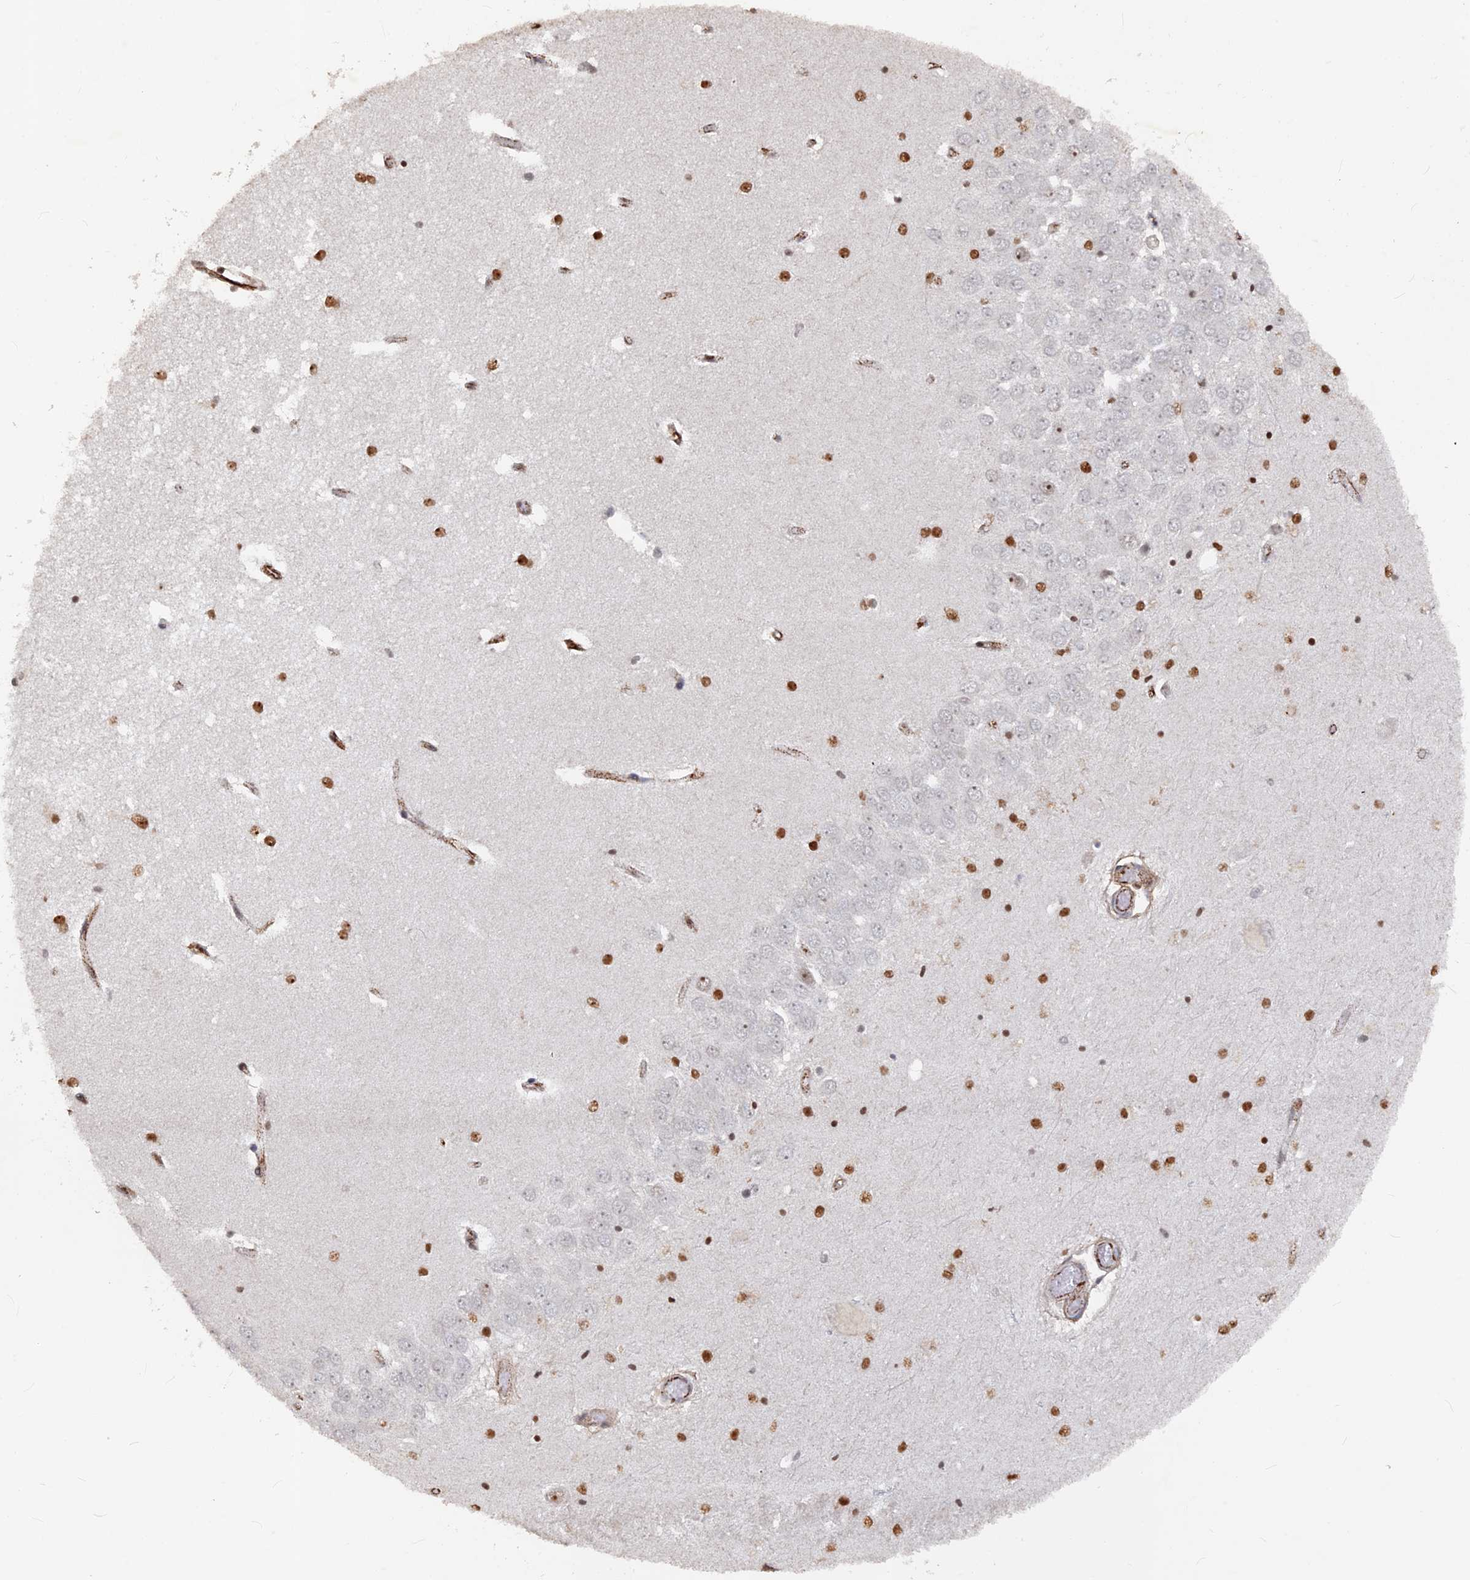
{"staining": {"intensity": "strong", "quantity": "25%-75%", "location": "nuclear"}, "tissue": "hippocampus", "cell_type": "Glial cells", "image_type": "normal", "snomed": [{"axis": "morphology", "description": "Normal tissue, NOS"}, {"axis": "topography", "description": "Hippocampus"}], "caption": "A high-resolution image shows immunohistochemistry (IHC) staining of benign hippocampus, which reveals strong nuclear expression in about 25%-75% of glial cells.", "gene": "SH3D21", "patient": {"sex": "male", "age": 70}}